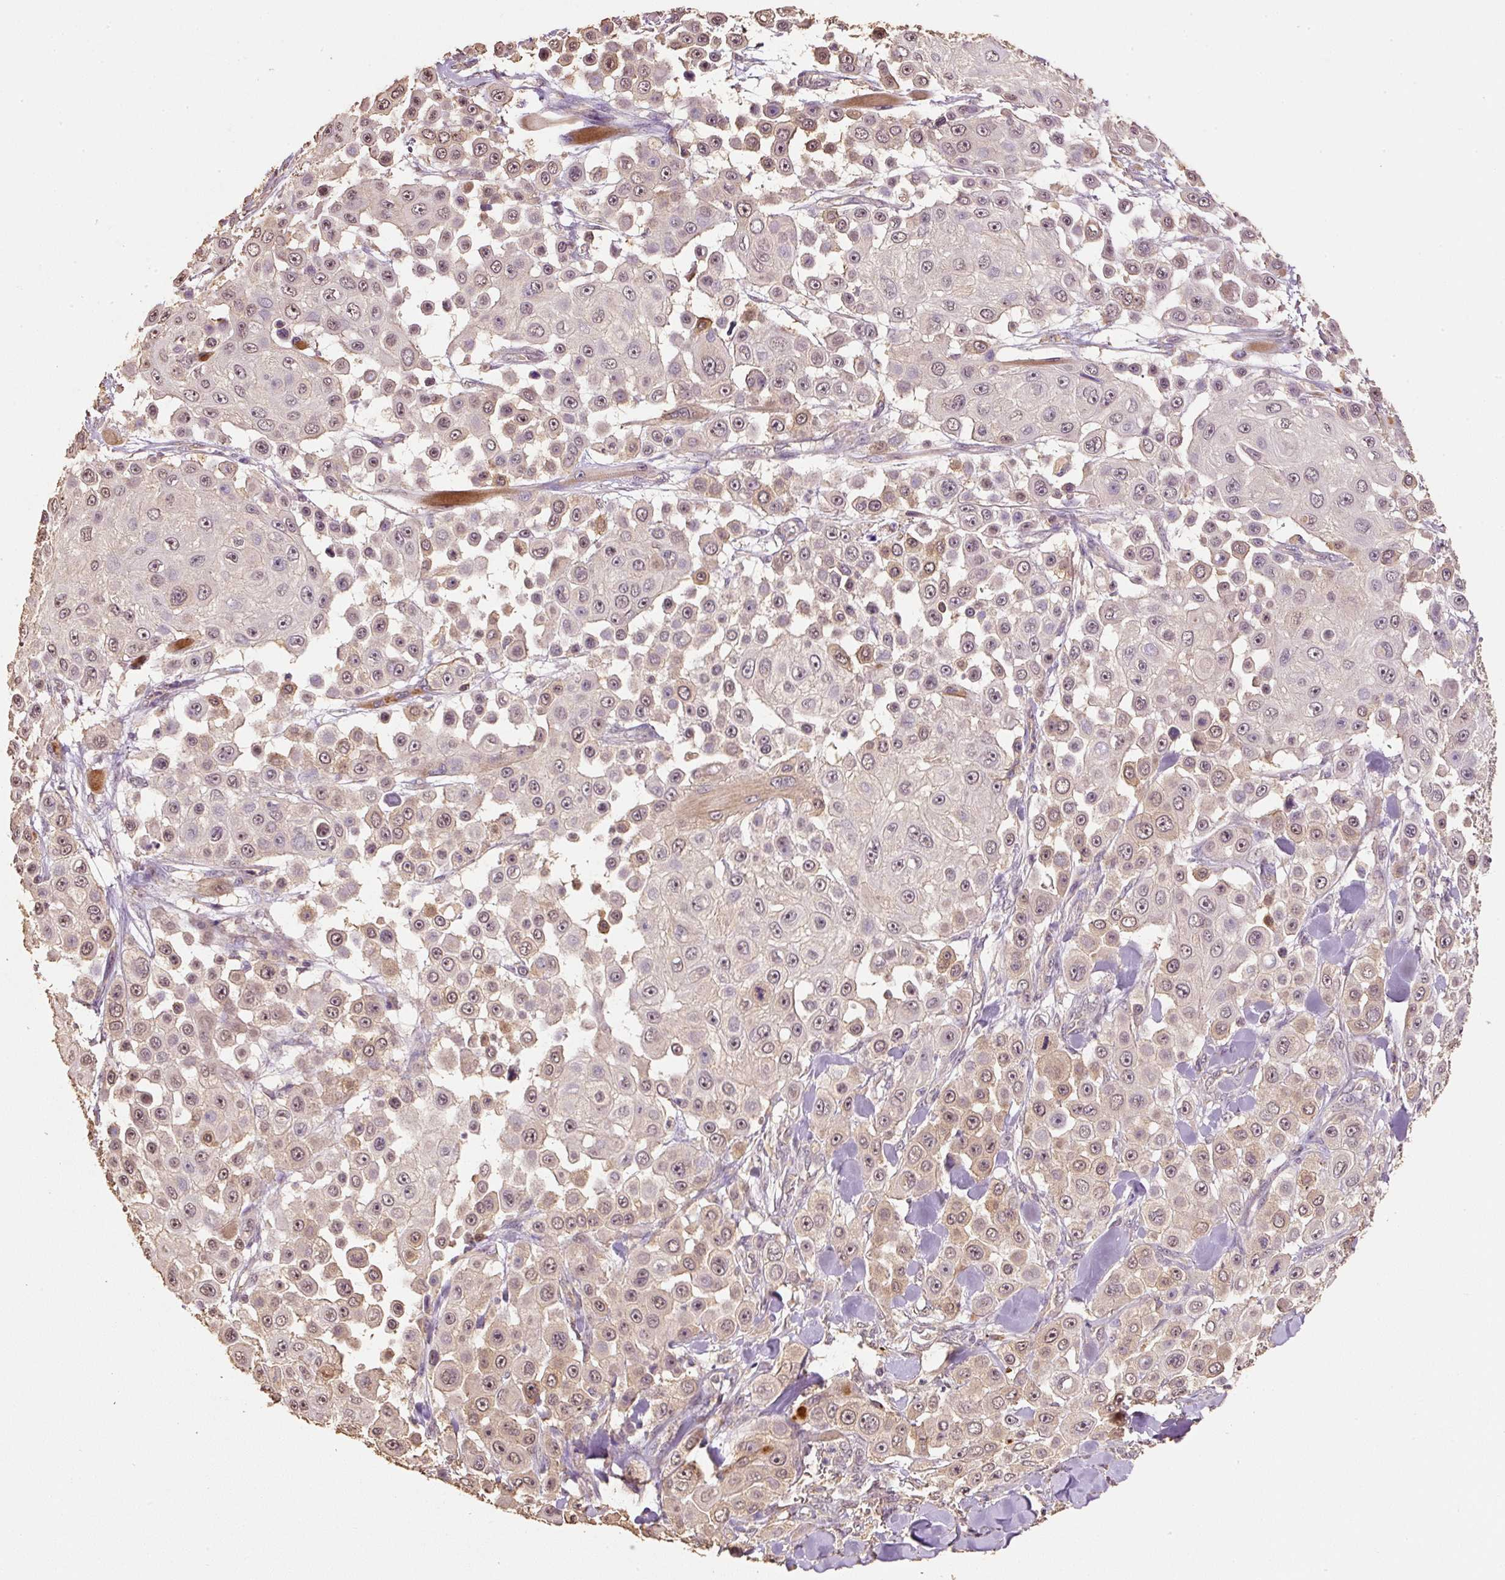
{"staining": {"intensity": "moderate", "quantity": "25%-75%", "location": "cytoplasmic/membranous,nuclear"}, "tissue": "skin cancer", "cell_type": "Tumor cells", "image_type": "cancer", "snomed": [{"axis": "morphology", "description": "Squamous cell carcinoma, NOS"}, {"axis": "topography", "description": "Skin"}], "caption": "Immunohistochemistry (IHC) image of neoplastic tissue: skin cancer stained using immunohistochemistry displays medium levels of moderate protein expression localized specifically in the cytoplasmic/membranous and nuclear of tumor cells, appearing as a cytoplasmic/membranous and nuclear brown color.", "gene": "HERC2", "patient": {"sex": "male", "age": 67}}